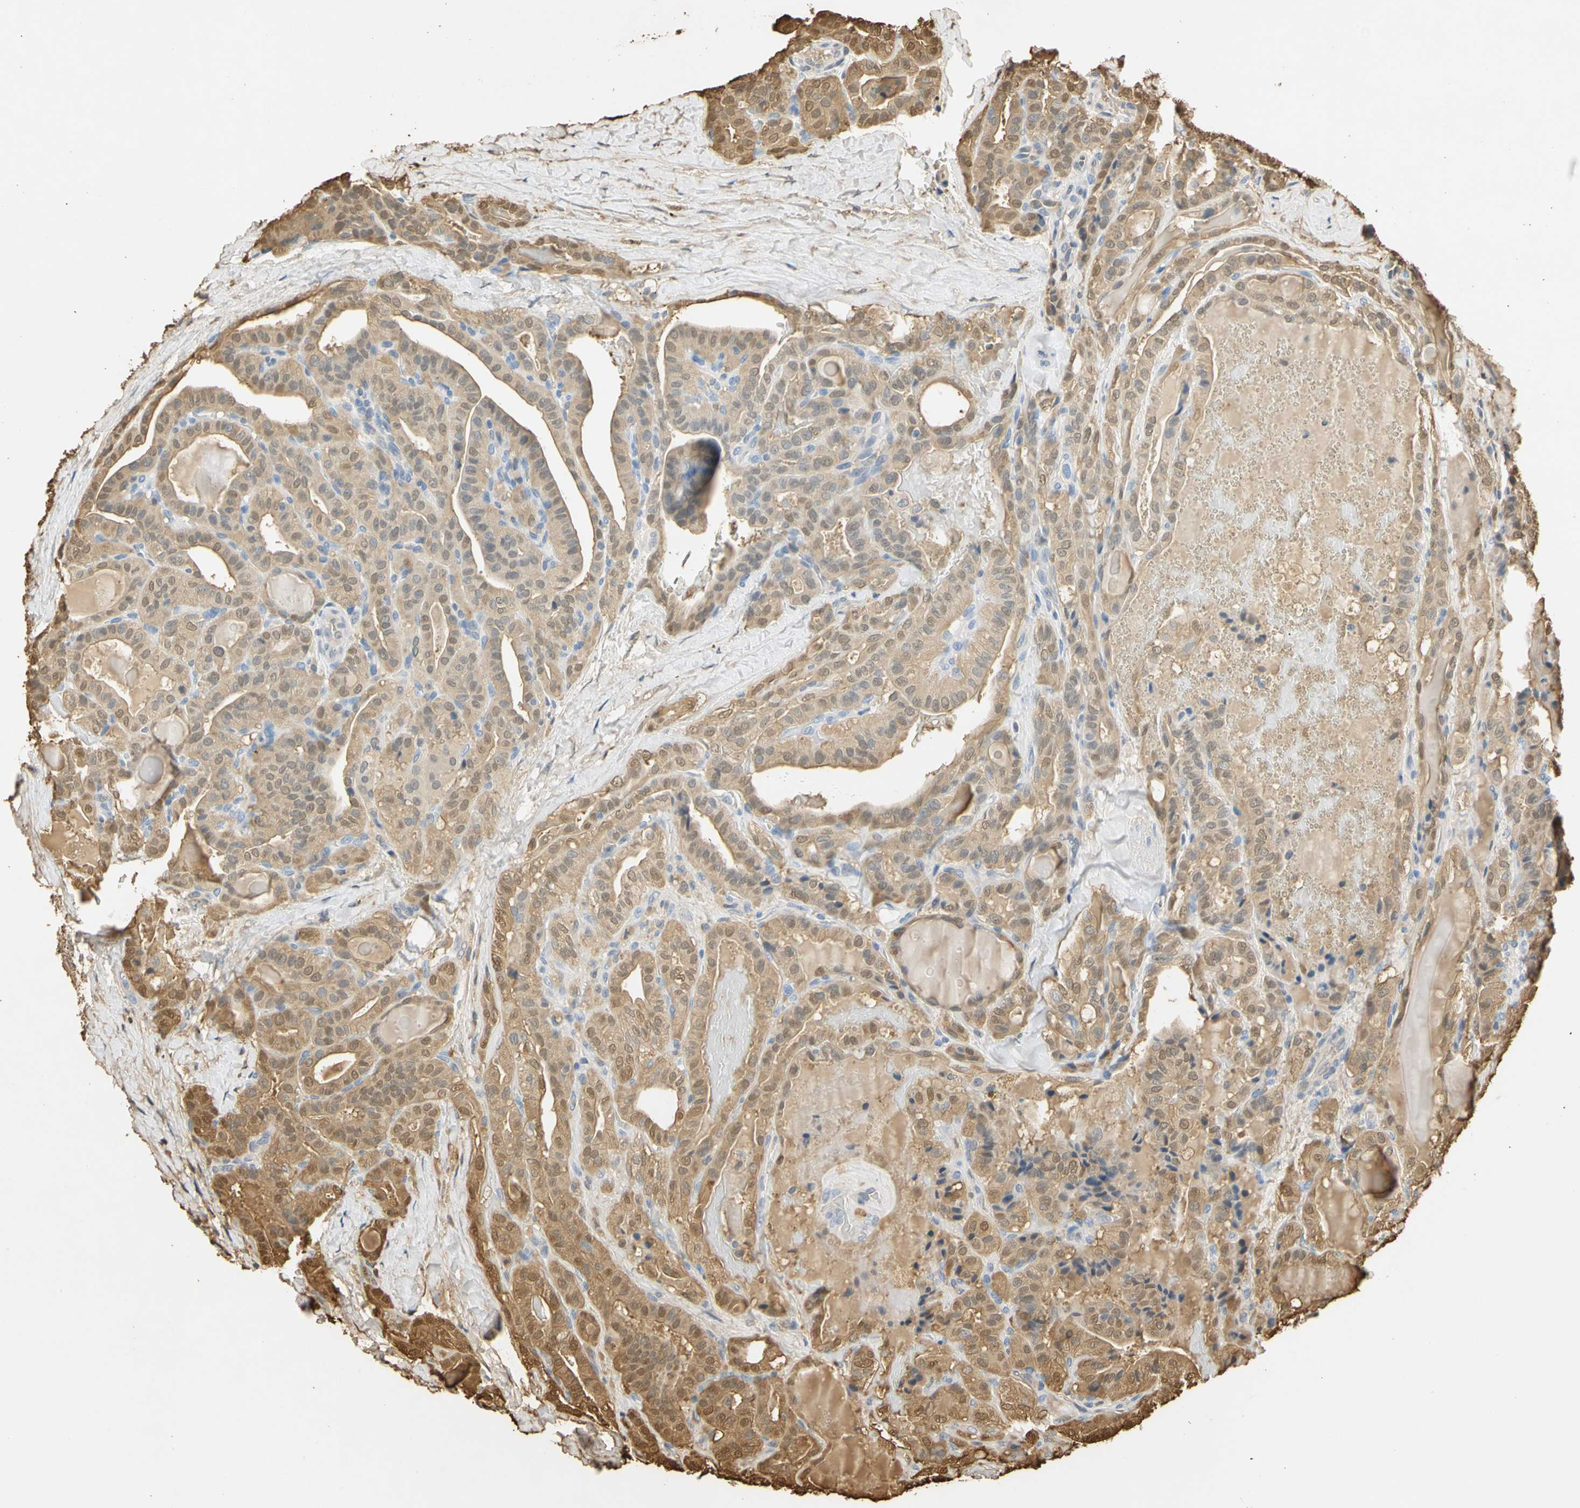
{"staining": {"intensity": "moderate", "quantity": ">75%", "location": "cytoplasmic/membranous,nuclear"}, "tissue": "thyroid cancer", "cell_type": "Tumor cells", "image_type": "cancer", "snomed": [{"axis": "morphology", "description": "Papillary adenocarcinoma, NOS"}, {"axis": "topography", "description": "Thyroid gland"}], "caption": "This is an image of IHC staining of papillary adenocarcinoma (thyroid), which shows moderate staining in the cytoplasmic/membranous and nuclear of tumor cells.", "gene": "S100A6", "patient": {"sex": "male", "age": 77}}